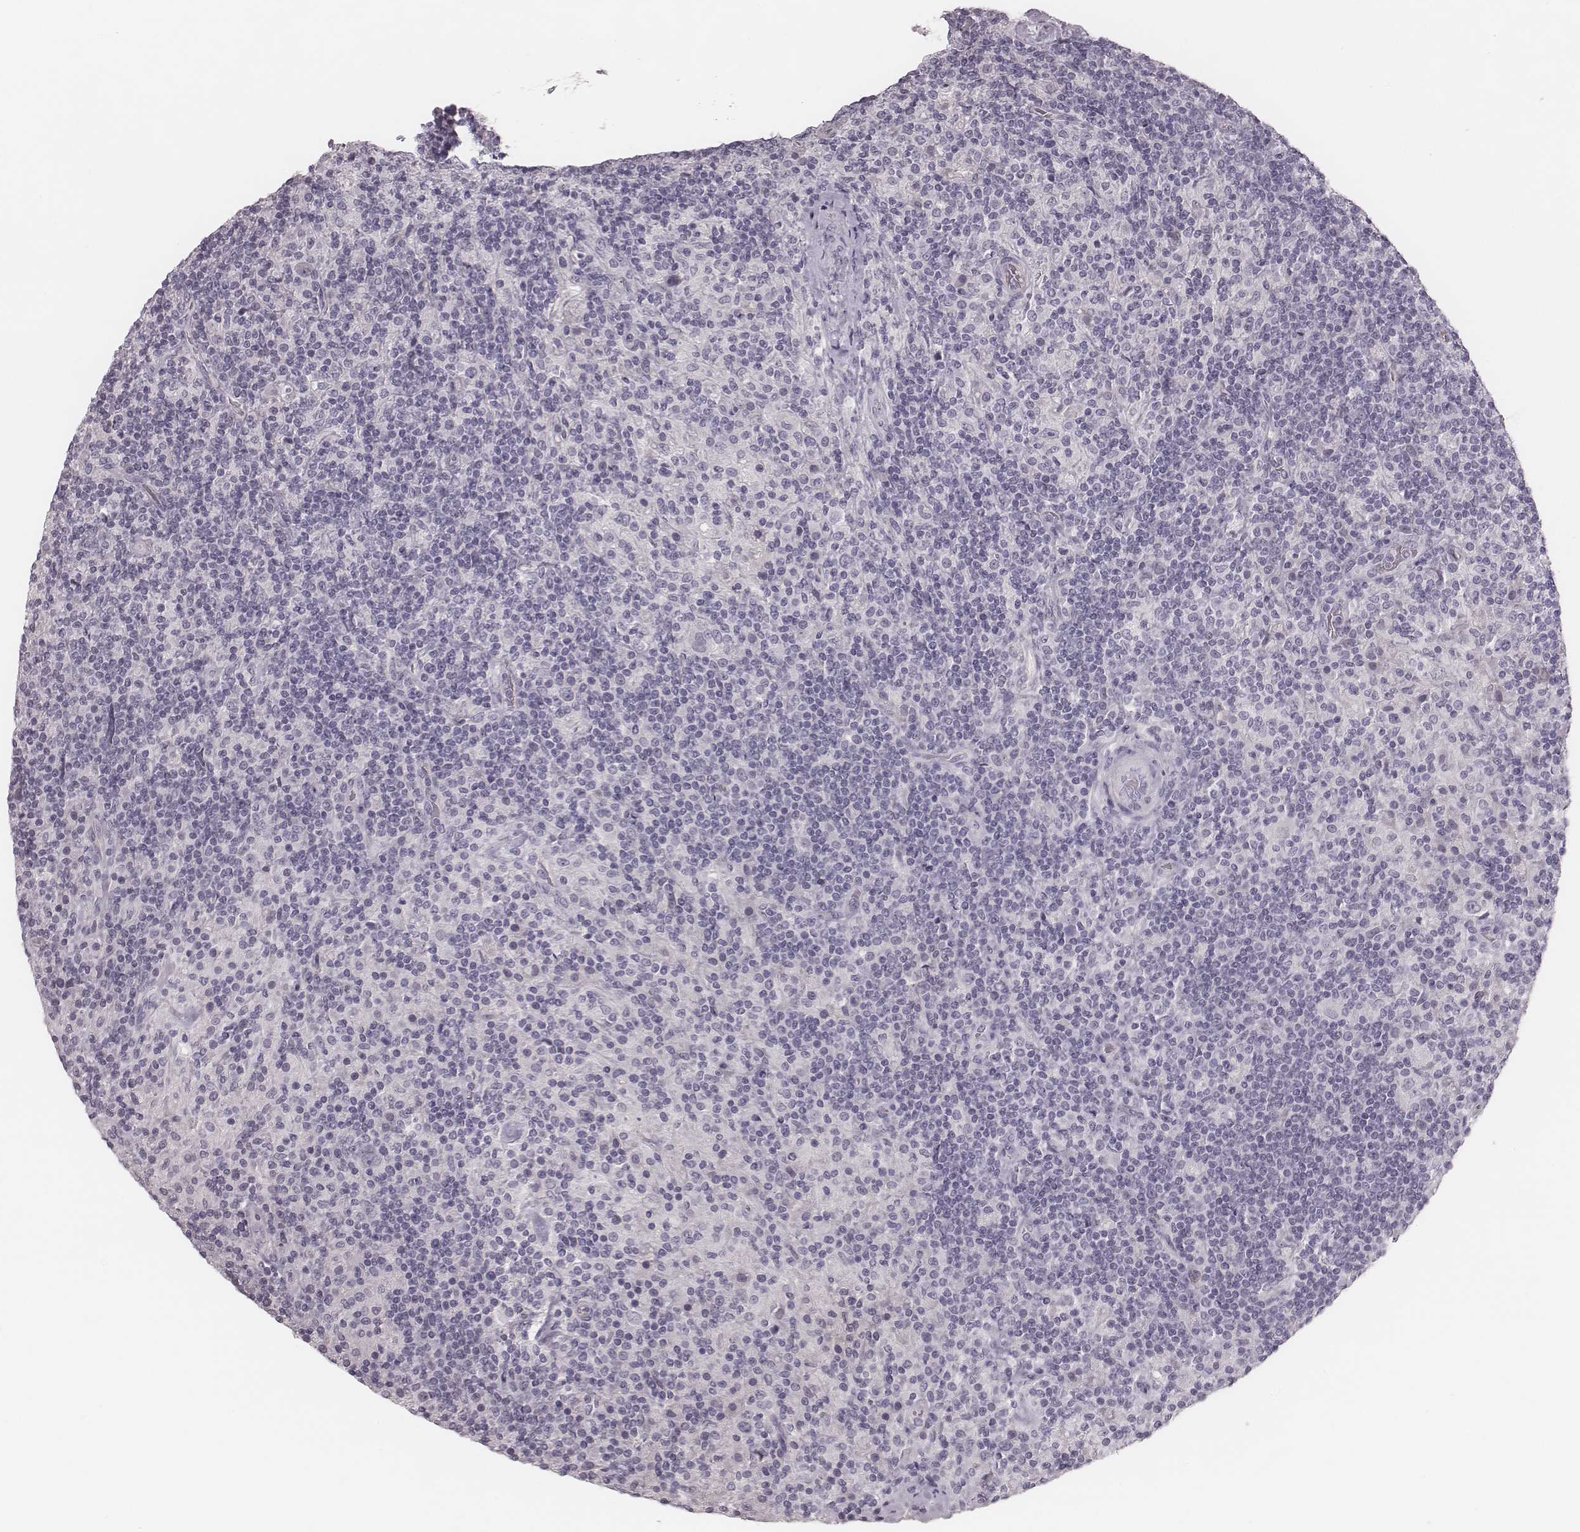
{"staining": {"intensity": "negative", "quantity": "none", "location": "none"}, "tissue": "lymphoma", "cell_type": "Tumor cells", "image_type": "cancer", "snomed": [{"axis": "morphology", "description": "Hodgkin's disease, NOS"}, {"axis": "topography", "description": "Lymph node"}], "caption": "Tumor cells show no significant expression in Hodgkin's disease. Brightfield microscopy of immunohistochemistry (IHC) stained with DAB (3,3'-diaminobenzidine) (brown) and hematoxylin (blue), captured at high magnification.", "gene": "SPA17", "patient": {"sex": "male", "age": 70}}